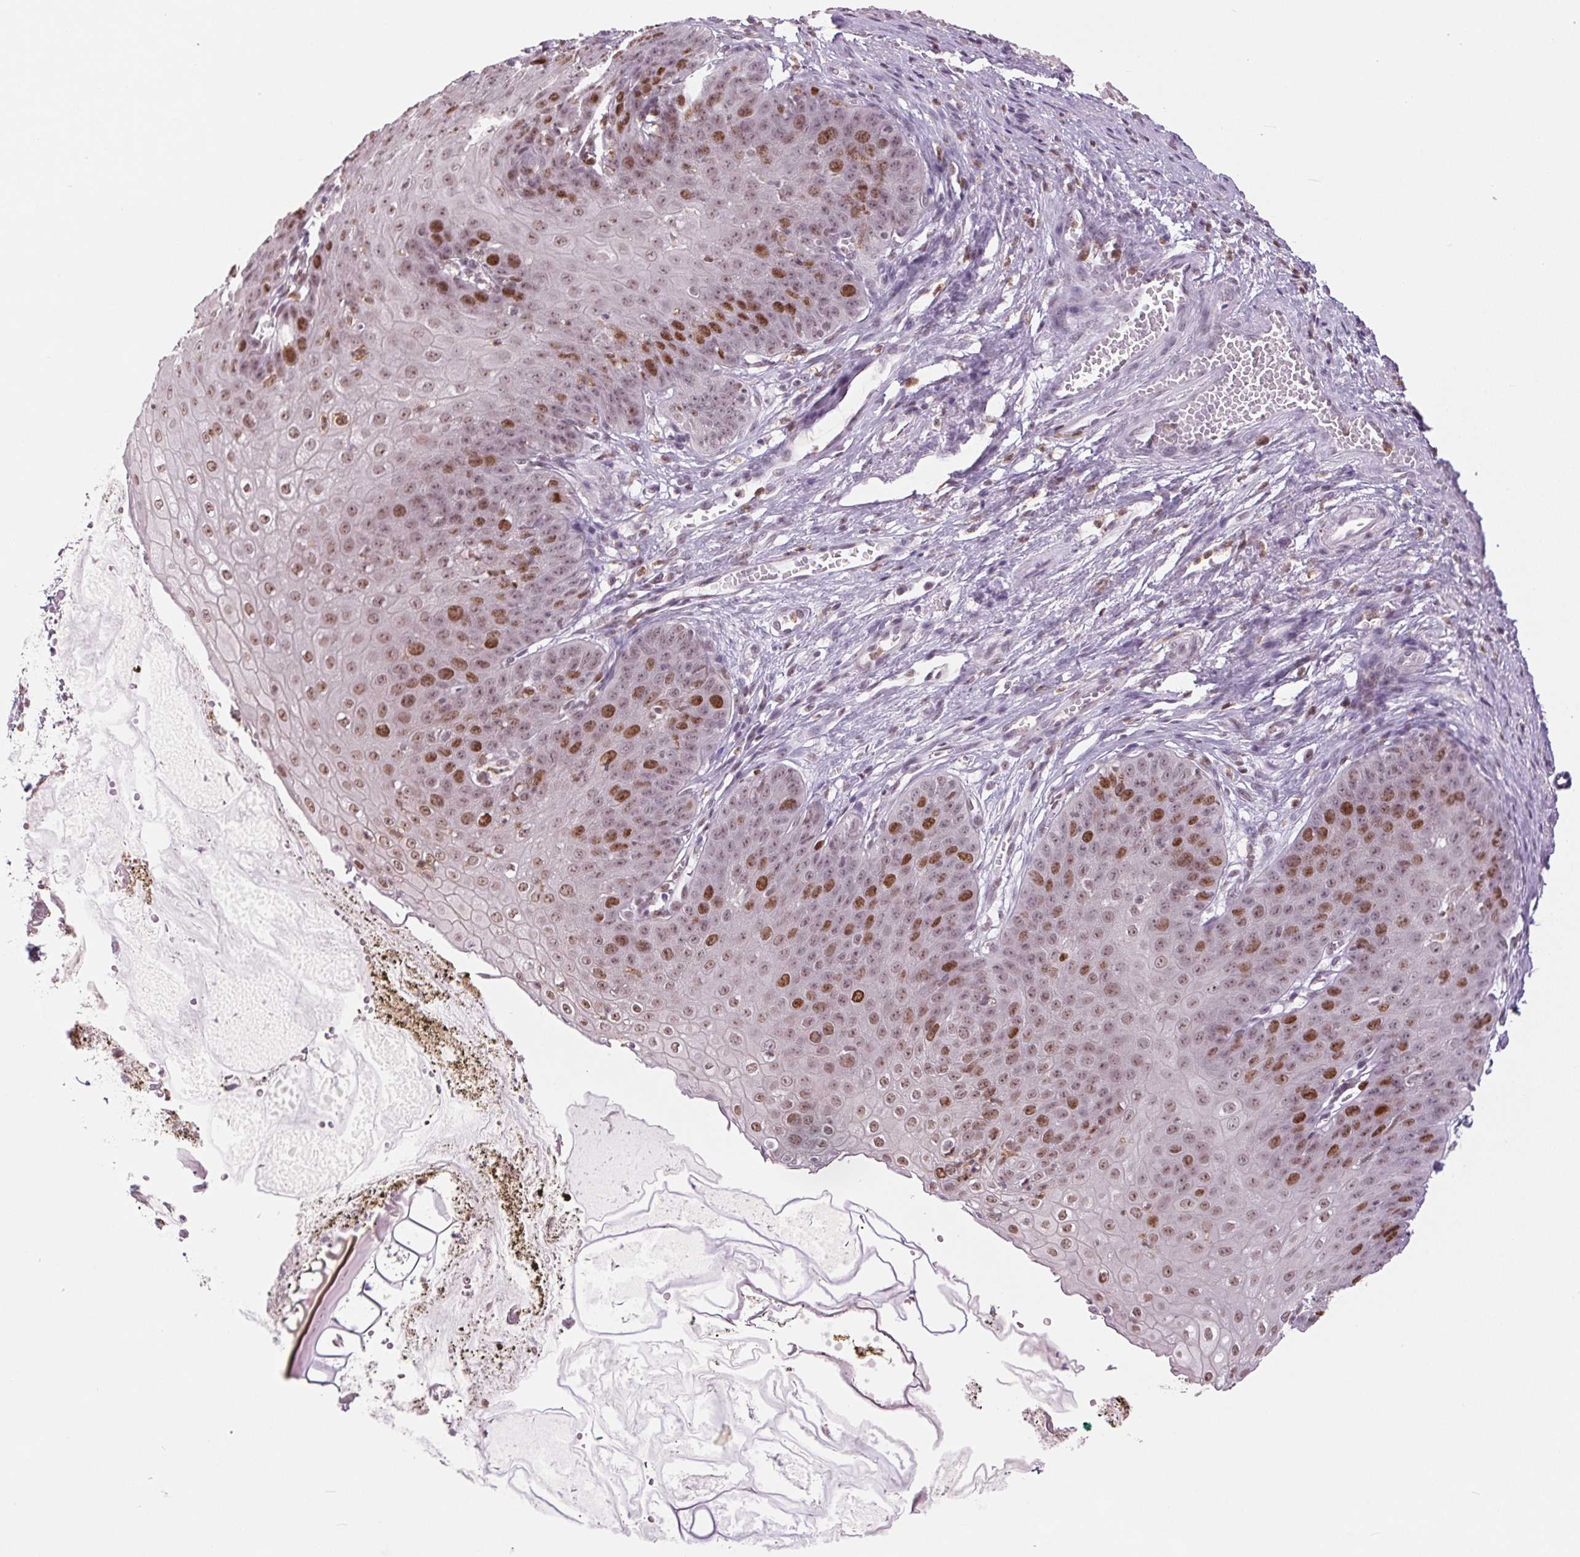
{"staining": {"intensity": "strong", "quantity": "<25%", "location": "nuclear"}, "tissue": "esophagus", "cell_type": "Squamous epithelial cells", "image_type": "normal", "snomed": [{"axis": "morphology", "description": "Normal tissue, NOS"}, {"axis": "topography", "description": "Esophagus"}], "caption": "IHC of unremarkable human esophagus demonstrates medium levels of strong nuclear positivity in about <25% of squamous epithelial cells. The protein is shown in brown color, while the nuclei are stained blue.", "gene": "SMIM6", "patient": {"sex": "male", "age": 71}}